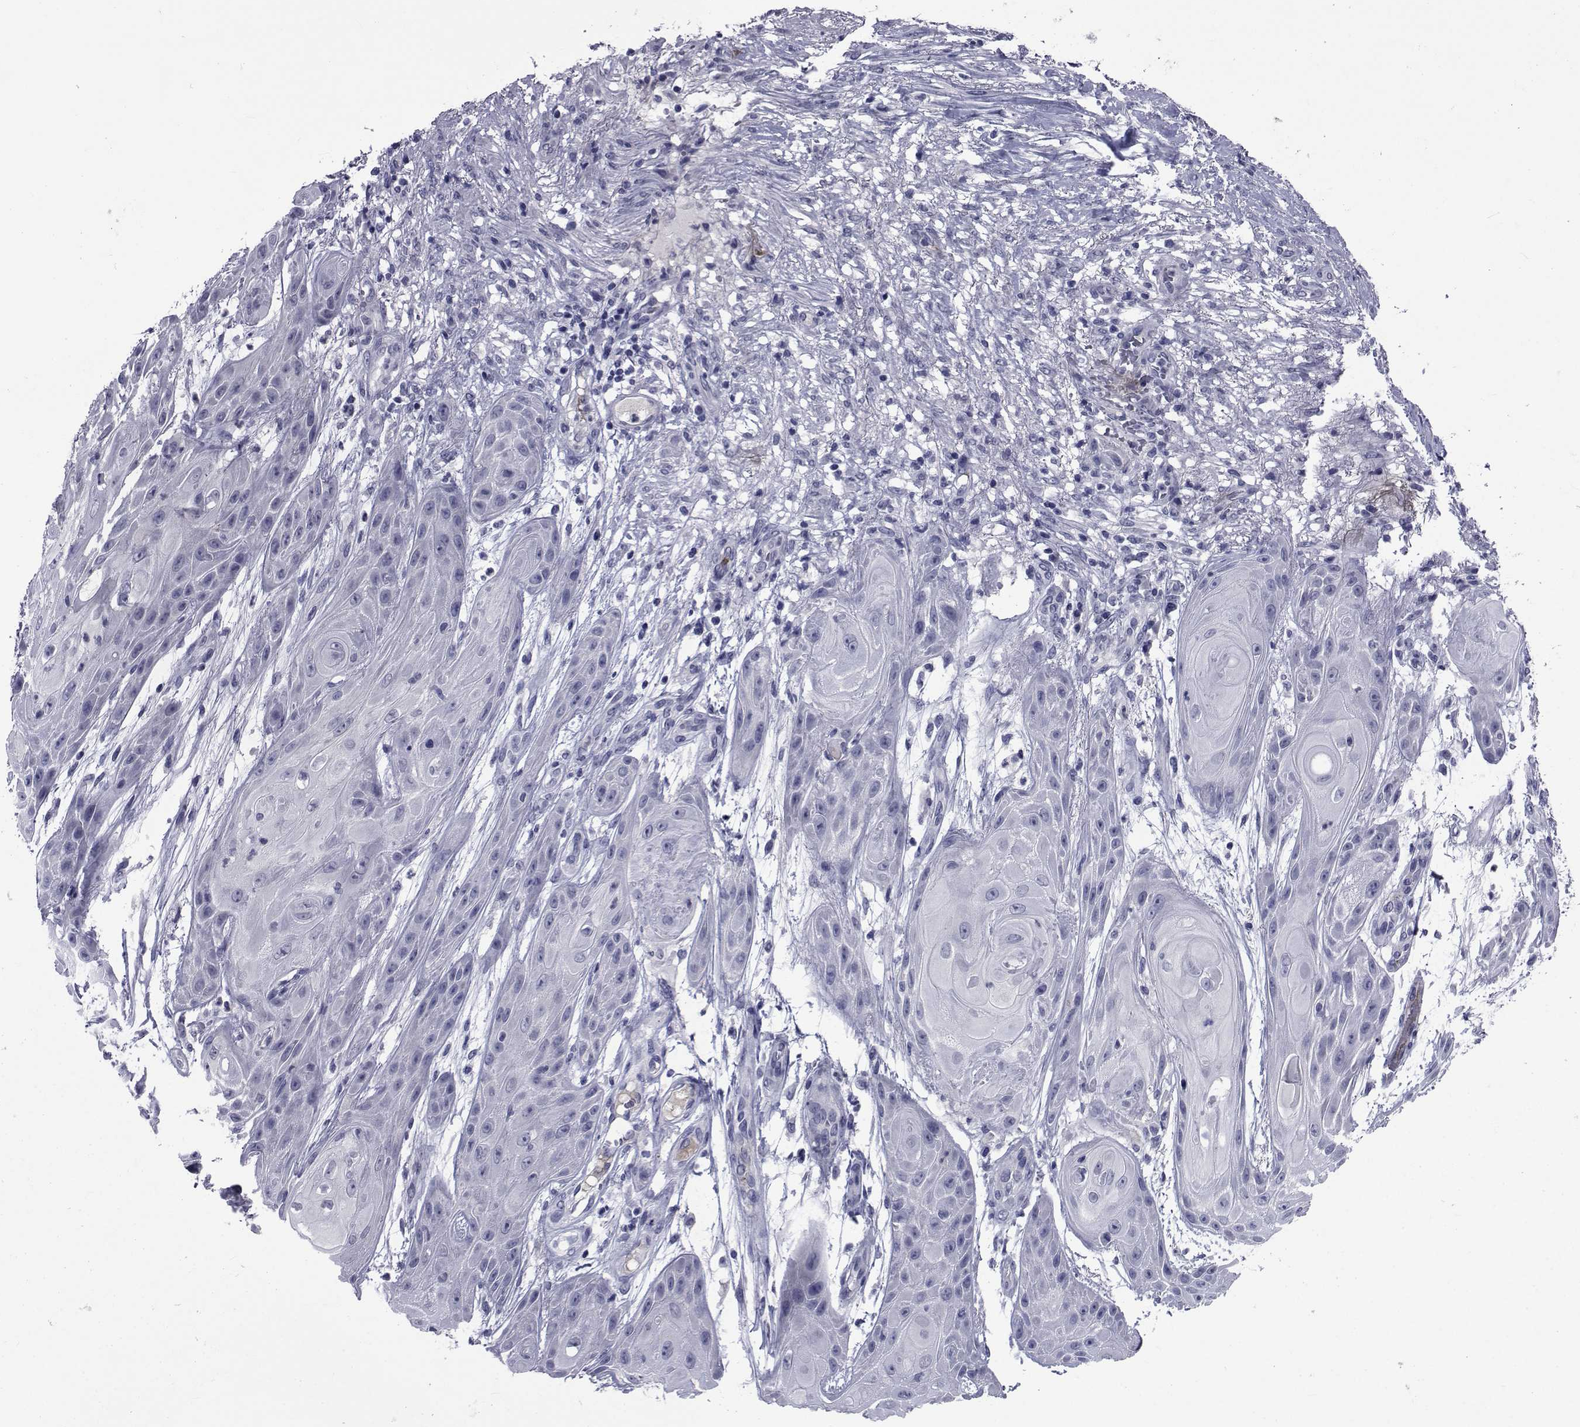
{"staining": {"intensity": "negative", "quantity": "none", "location": "none"}, "tissue": "skin cancer", "cell_type": "Tumor cells", "image_type": "cancer", "snomed": [{"axis": "morphology", "description": "Squamous cell carcinoma, NOS"}, {"axis": "topography", "description": "Skin"}], "caption": "DAB immunohistochemical staining of skin cancer (squamous cell carcinoma) shows no significant staining in tumor cells.", "gene": "SEMA5B", "patient": {"sex": "male", "age": 62}}